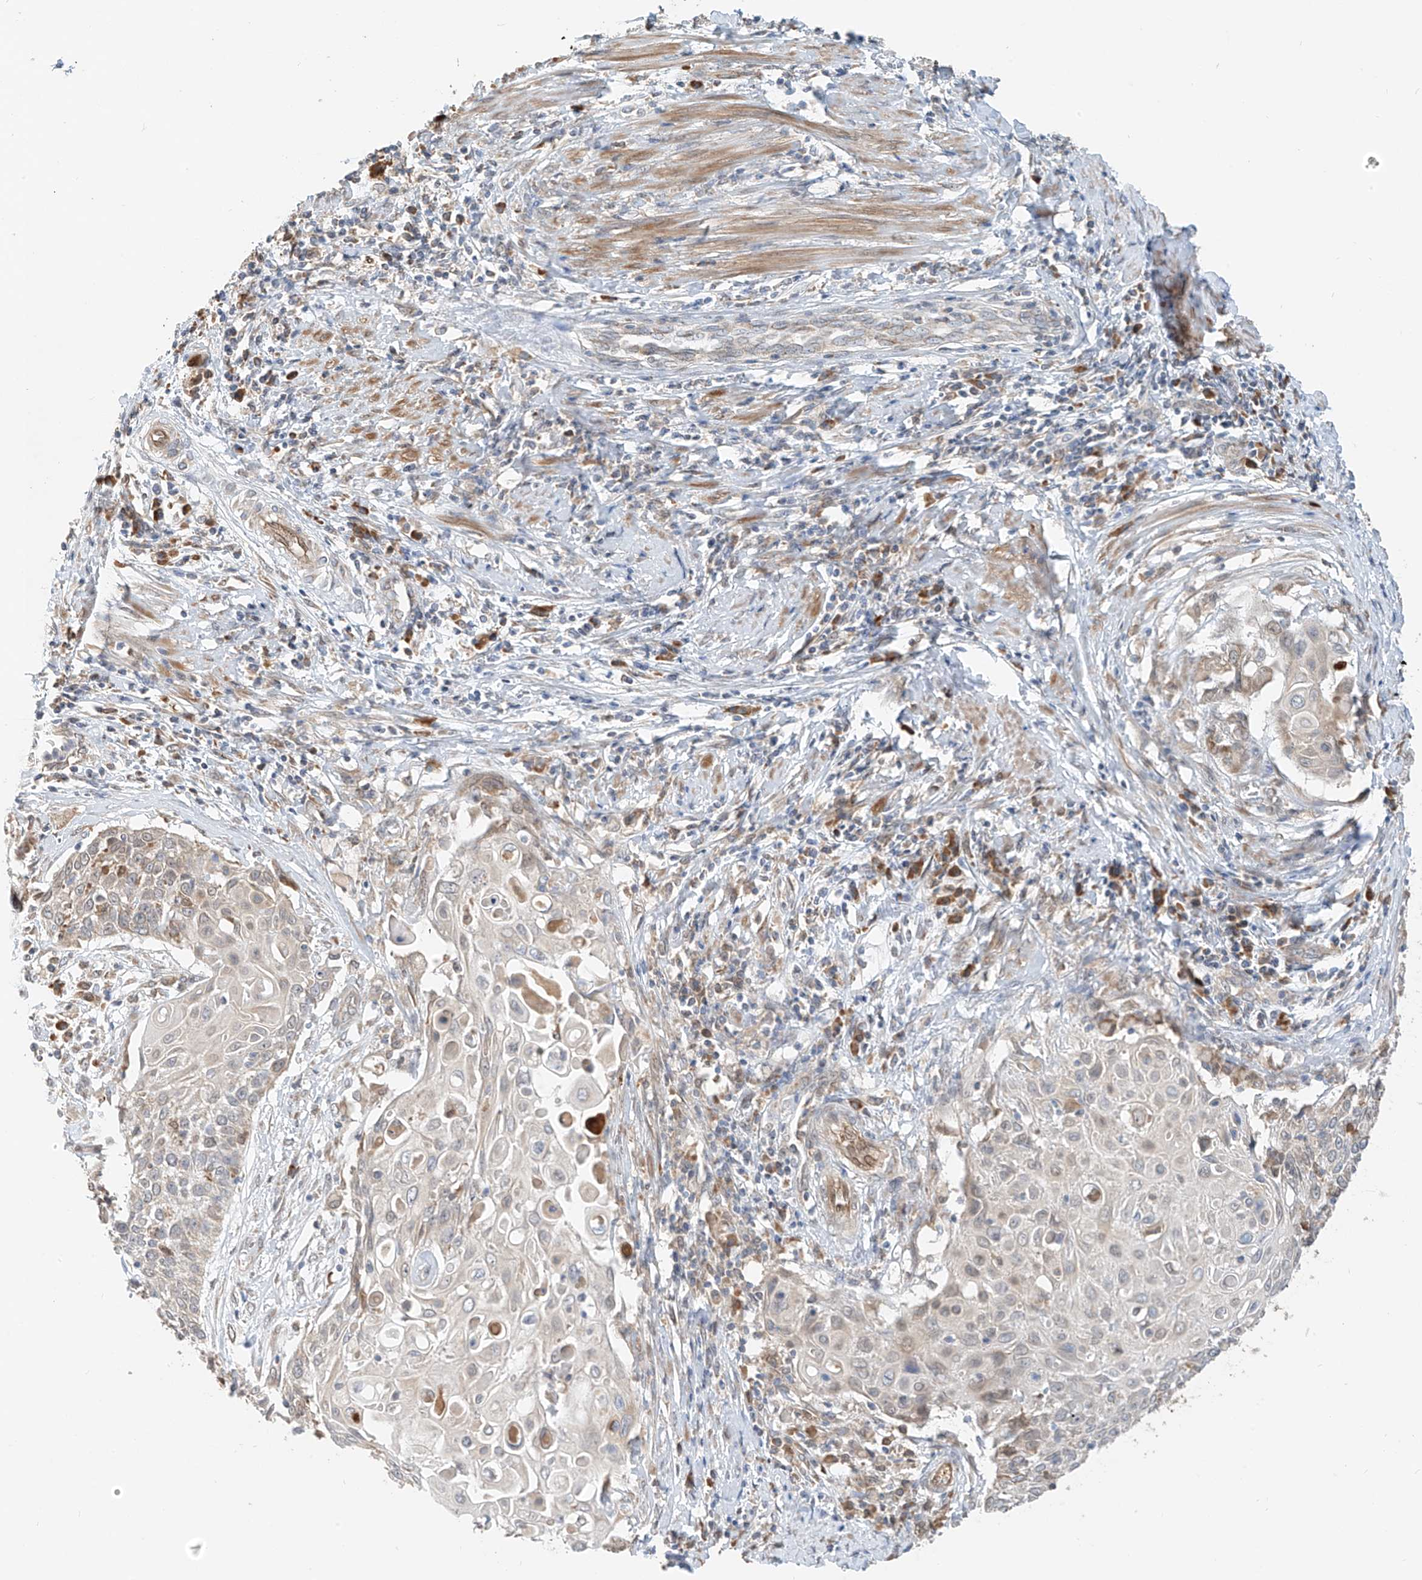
{"staining": {"intensity": "weak", "quantity": "<25%", "location": "cytoplasmic/membranous"}, "tissue": "cervical cancer", "cell_type": "Tumor cells", "image_type": "cancer", "snomed": [{"axis": "morphology", "description": "Squamous cell carcinoma, NOS"}, {"axis": "topography", "description": "Cervix"}], "caption": "Immunohistochemical staining of cervical cancer (squamous cell carcinoma) shows no significant positivity in tumor cells.", "gene": "PPA2", "patient": {"sex": "female", "age": 39}}